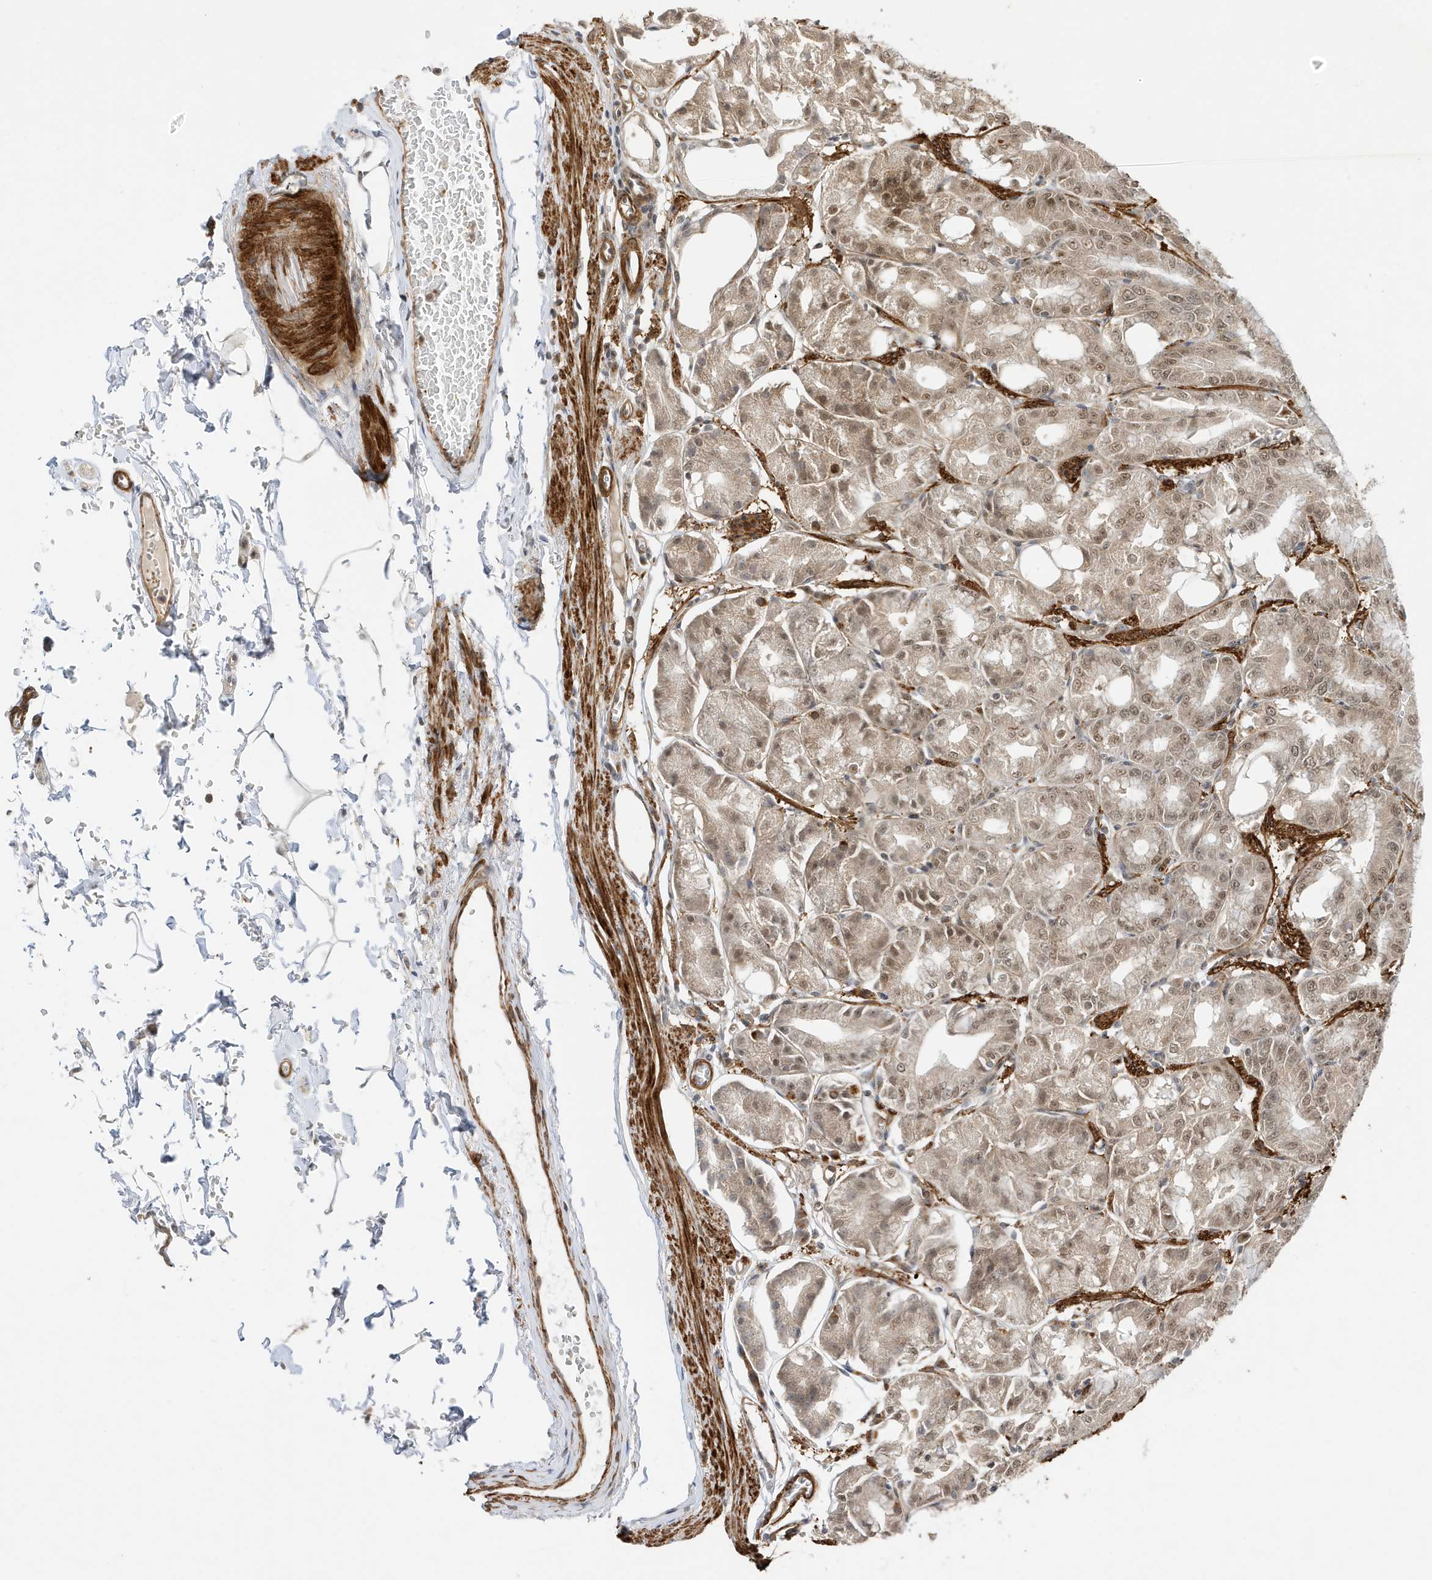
{"staining": {"intensity": "moderate", "quantity": ">75%", "location": "cytoplasmic/membranous,nuclear"}, "tissue": "stomach", "cell_type": "Glandular cells", "image_type": "normal", "snomed": [{"axis": "morphology", "description": "Normal tissue, NOS"}, {"axis": "topography", "description": "Stomach, lower"}], "caption": "Moderate cytoplasmic/membranous,nuclear expression is seen in approximately >75% of glandular cells in normal stomach.", "gene": "MAST3", "patient": {"sex": "male", "age": 71}}